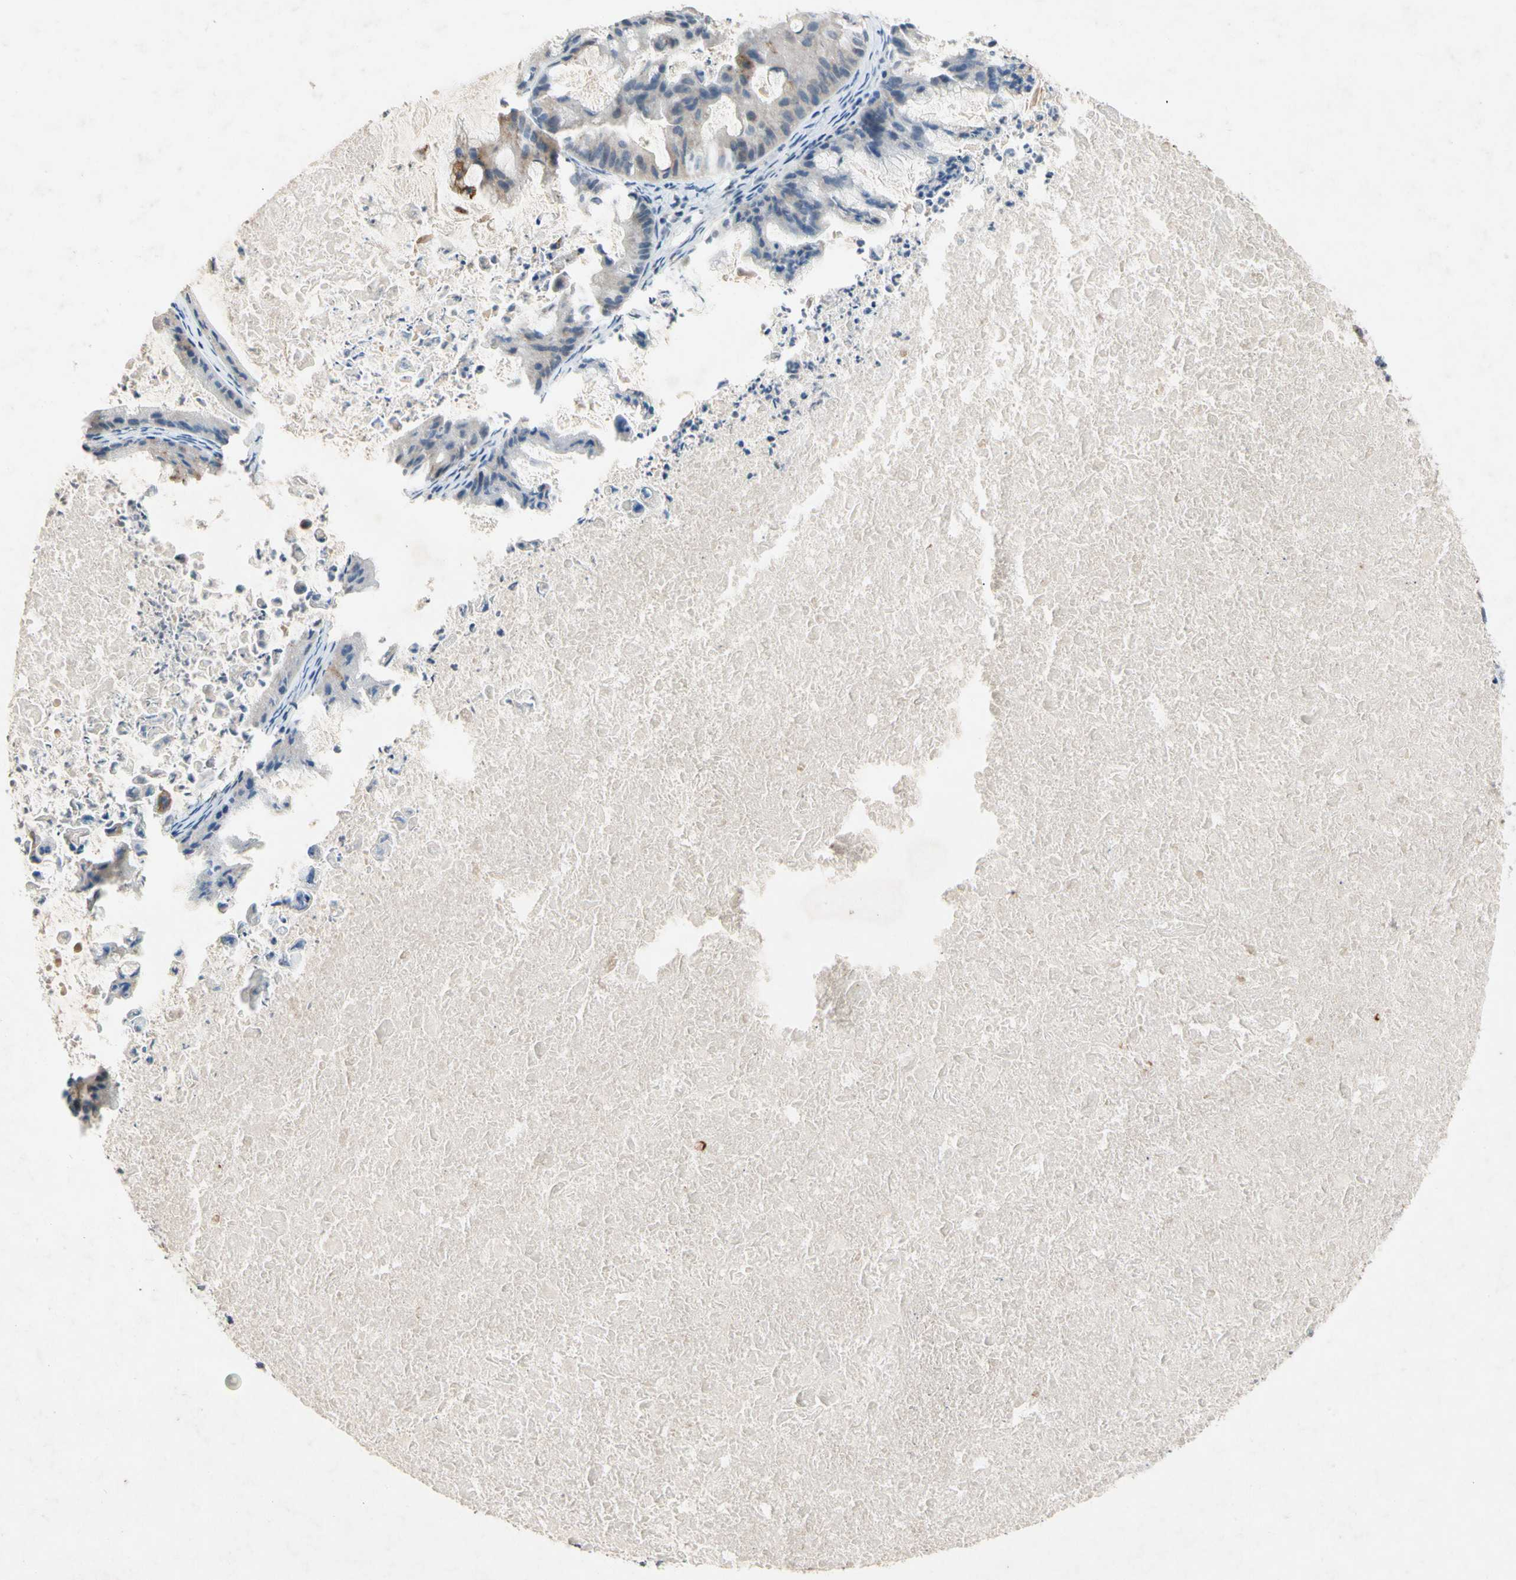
{"staining": {"intensity": "strong", "quantity": "<25%", "location": "cytoplasmic/membranous"}, "tissue": "ovarian cancer", "cell_type": "Tumor cells", "image_type": "cancer", "snomed": [{"axis": "morphology", "description": "Cystadenocarcinoma, mucinous, NOS"}, {"axis": "topography", "description": "Ovary"}], "caption": "Immunohistochemistry micrograph of neoplastic tissue: ovarian cancer (mucinous cystadenocarcinoma) stained using IHC demonstrates medium levels of strong protein expression localized specifically in the cytoplasmic/membranous of tumor cells, appearing as a cytoplasmic/membranous brown color.", "gene": "NDFIP2", "patient": {"sex": "female", "age": 37}}